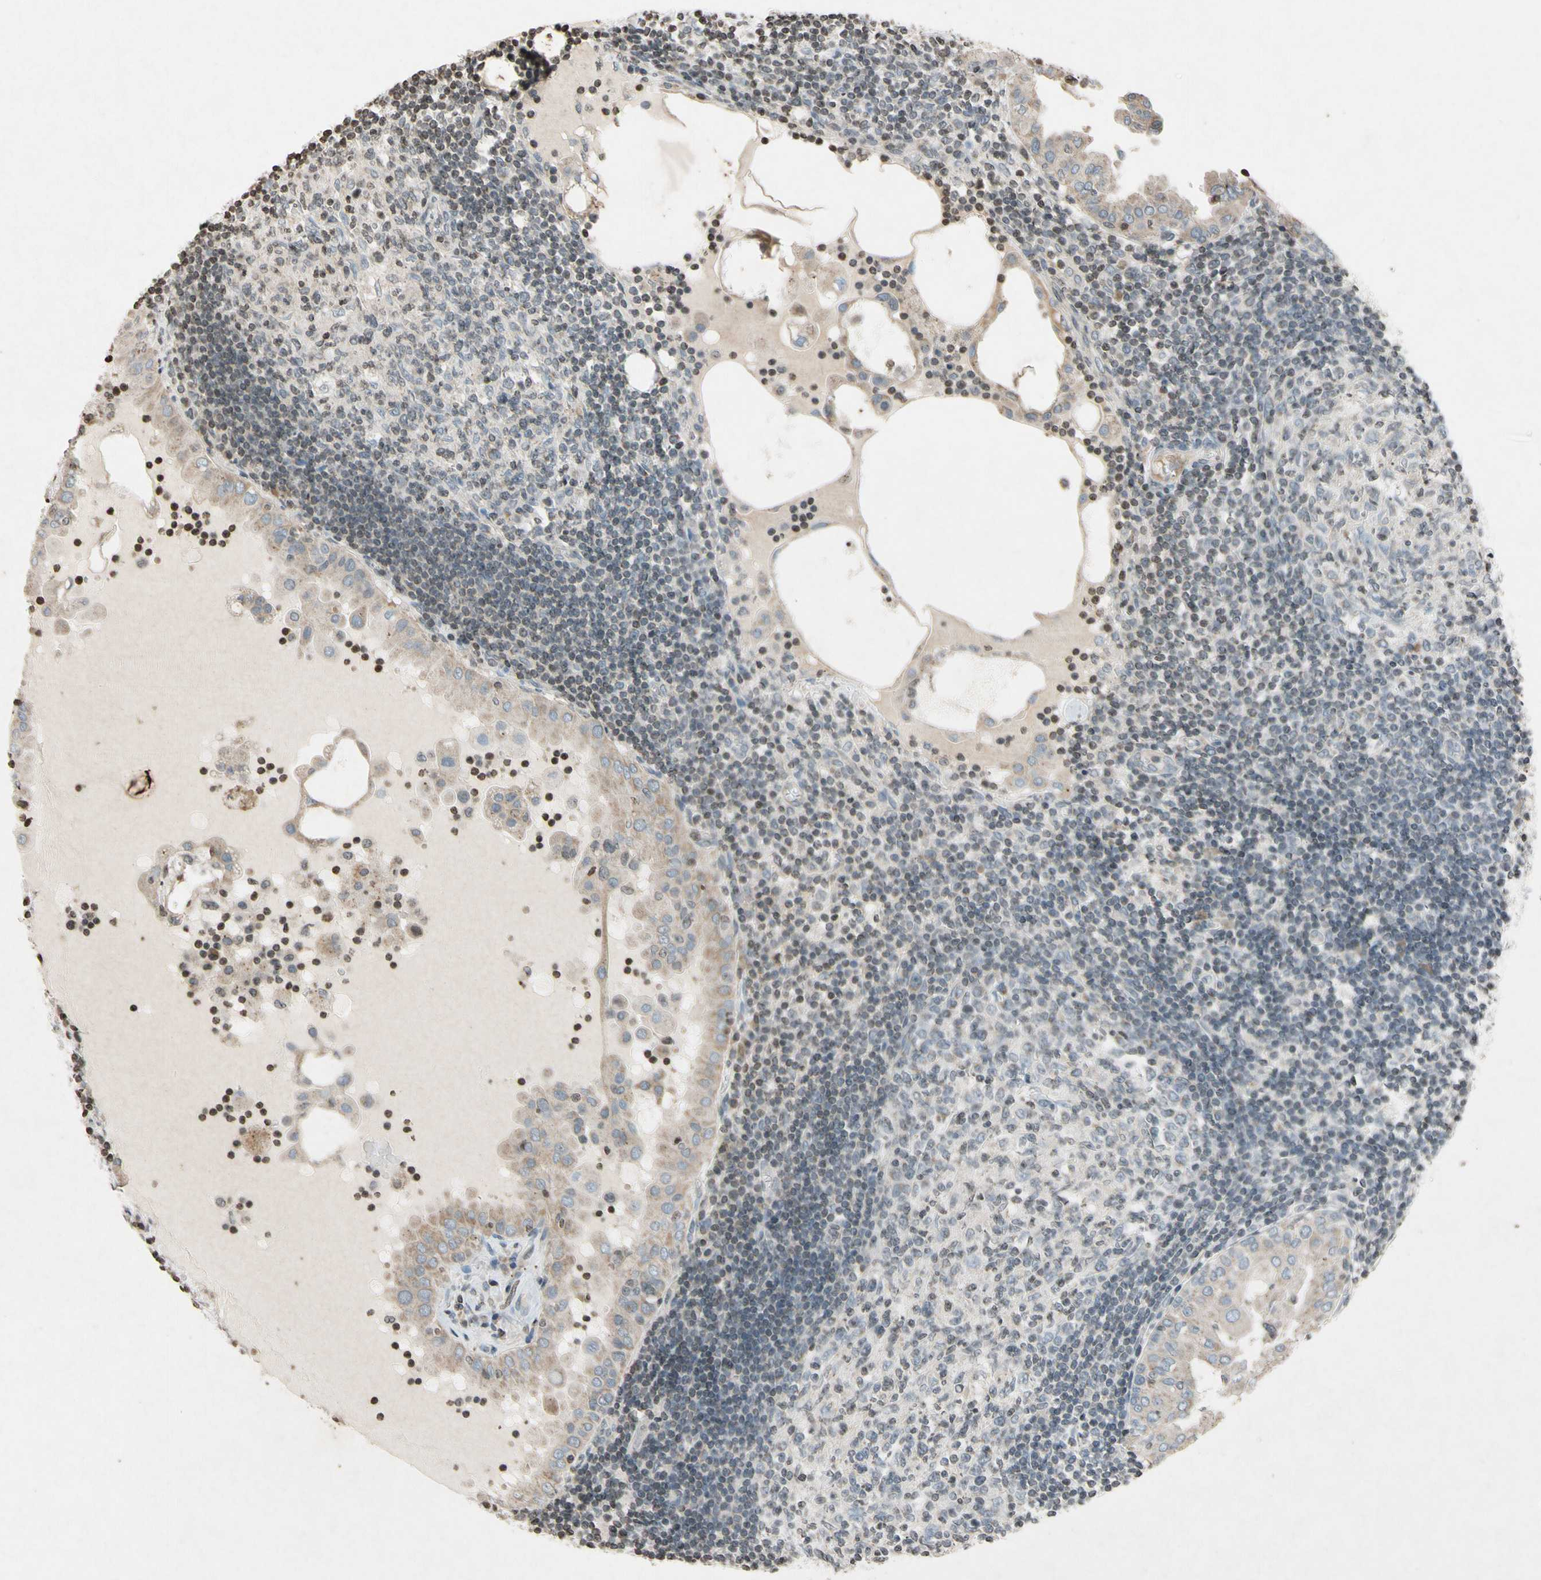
{"staining": {"intensity": "weak", "quantity": ">75%", "location": "cytoplasmic/membranous"}, "tissue": "thyroid cancer", "cell_type": "Tumor cells", "image_type": "cancer", "snomed": [{"axis": "morphology", "description": "Papillary adenocarcinoma, NOS"}, {"axis": "topography", "description": "Thyroid gland"}], "caption": "Human thyroid cancer stained with a brown dye exhibits weak cytoplasmic/membranous positive expression in approximately >75% of tumor cells.", "gene": "CLDN11", "patient": {"sex": "male", "age": 33}}